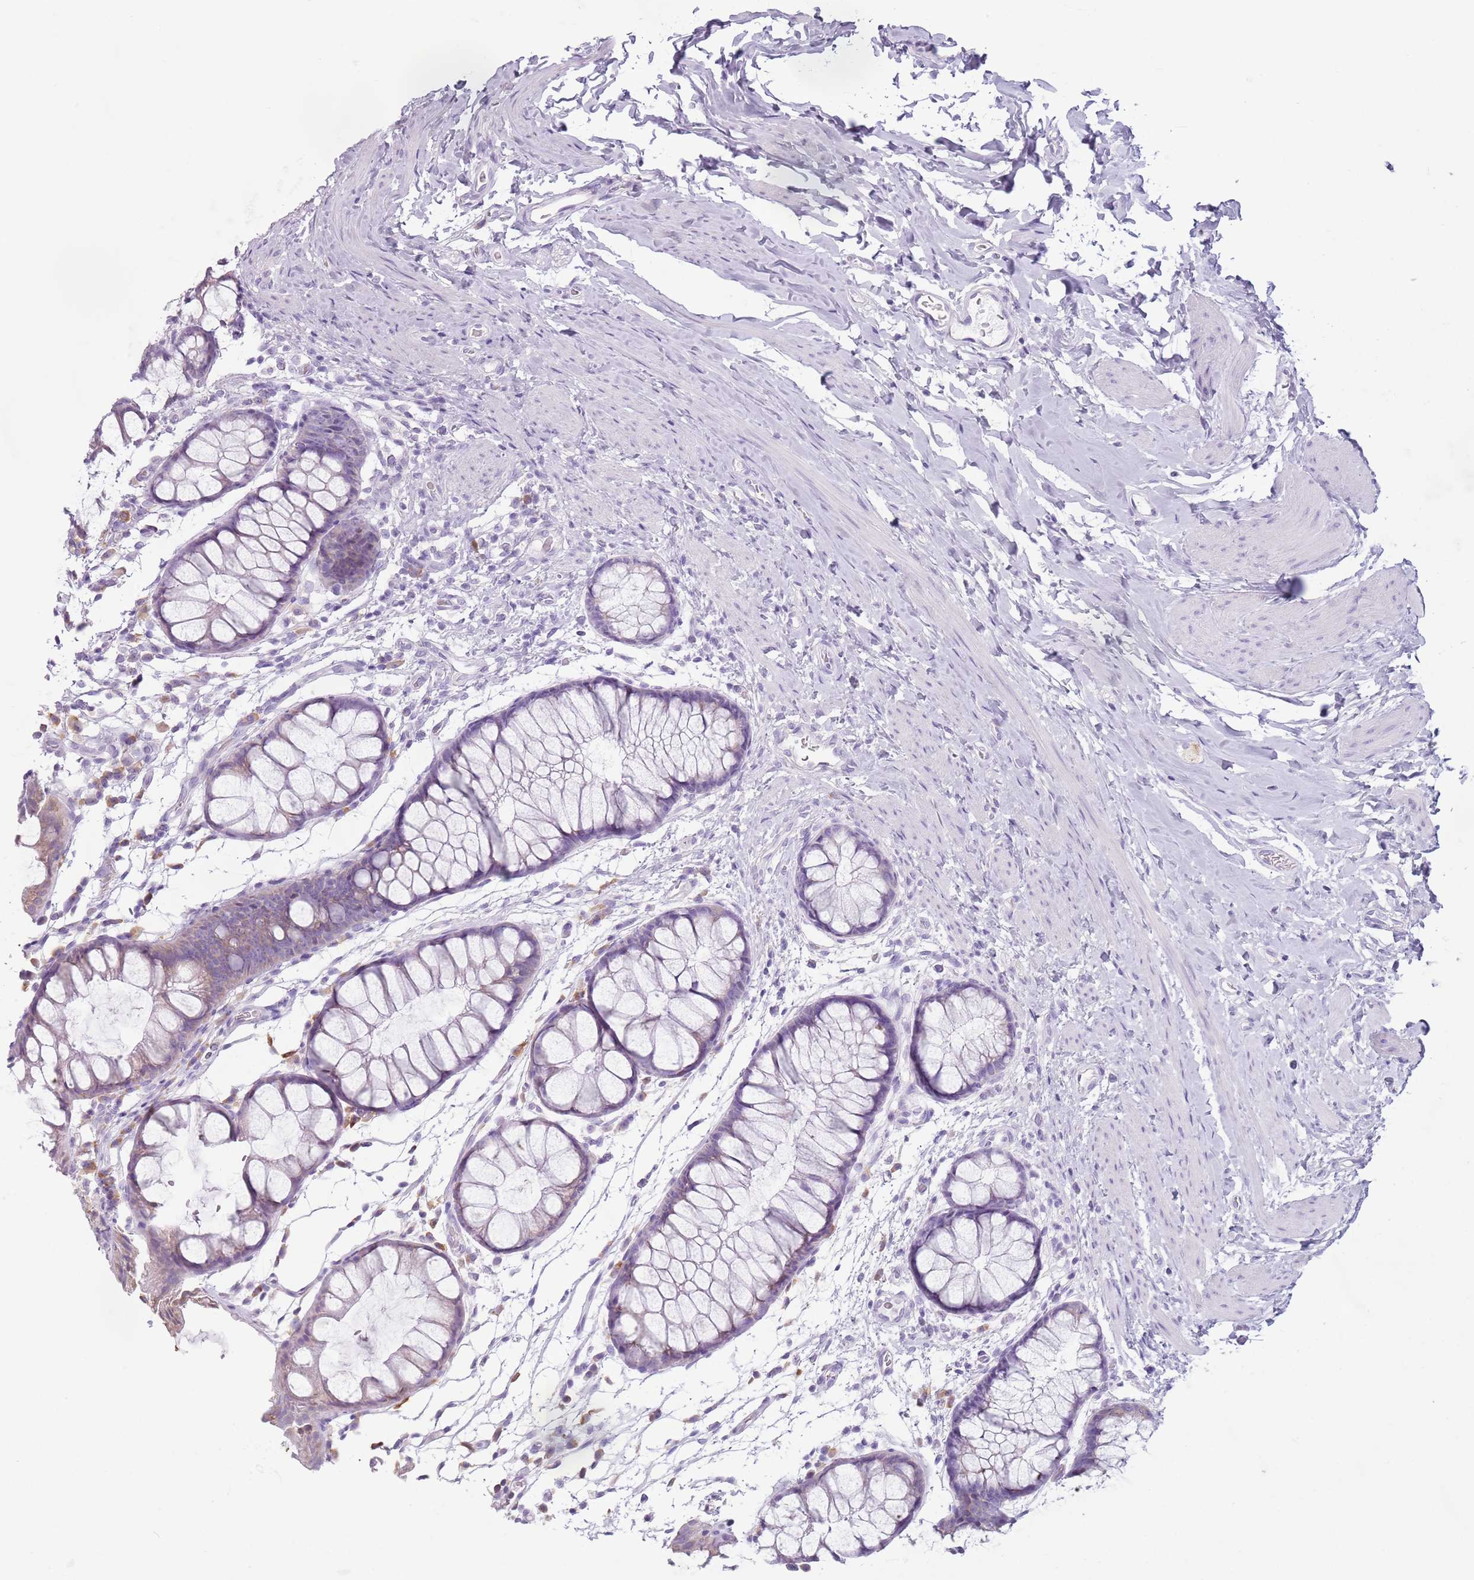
{"staining": {"intensity": "negative", "quantity": "none", "location": "none"}, "tissue": "colon", "cell_type": "Endothelial cells", "image_type": "normal", "snomed": [{"axis": "morphology", "description": "Normal tissue, NOS"}, {"axis": "topography", "description": "Colon"}], "caption": "Colon was stained to show a protein in brown. There is no significant expression in endothelial cells. (DAB (3,3'-diaminobenzidine) IHC visualized using brightfield microscopy, high magnification).", "gene": "HYOU1", "patient": {"sex": "female", "age": 62}}